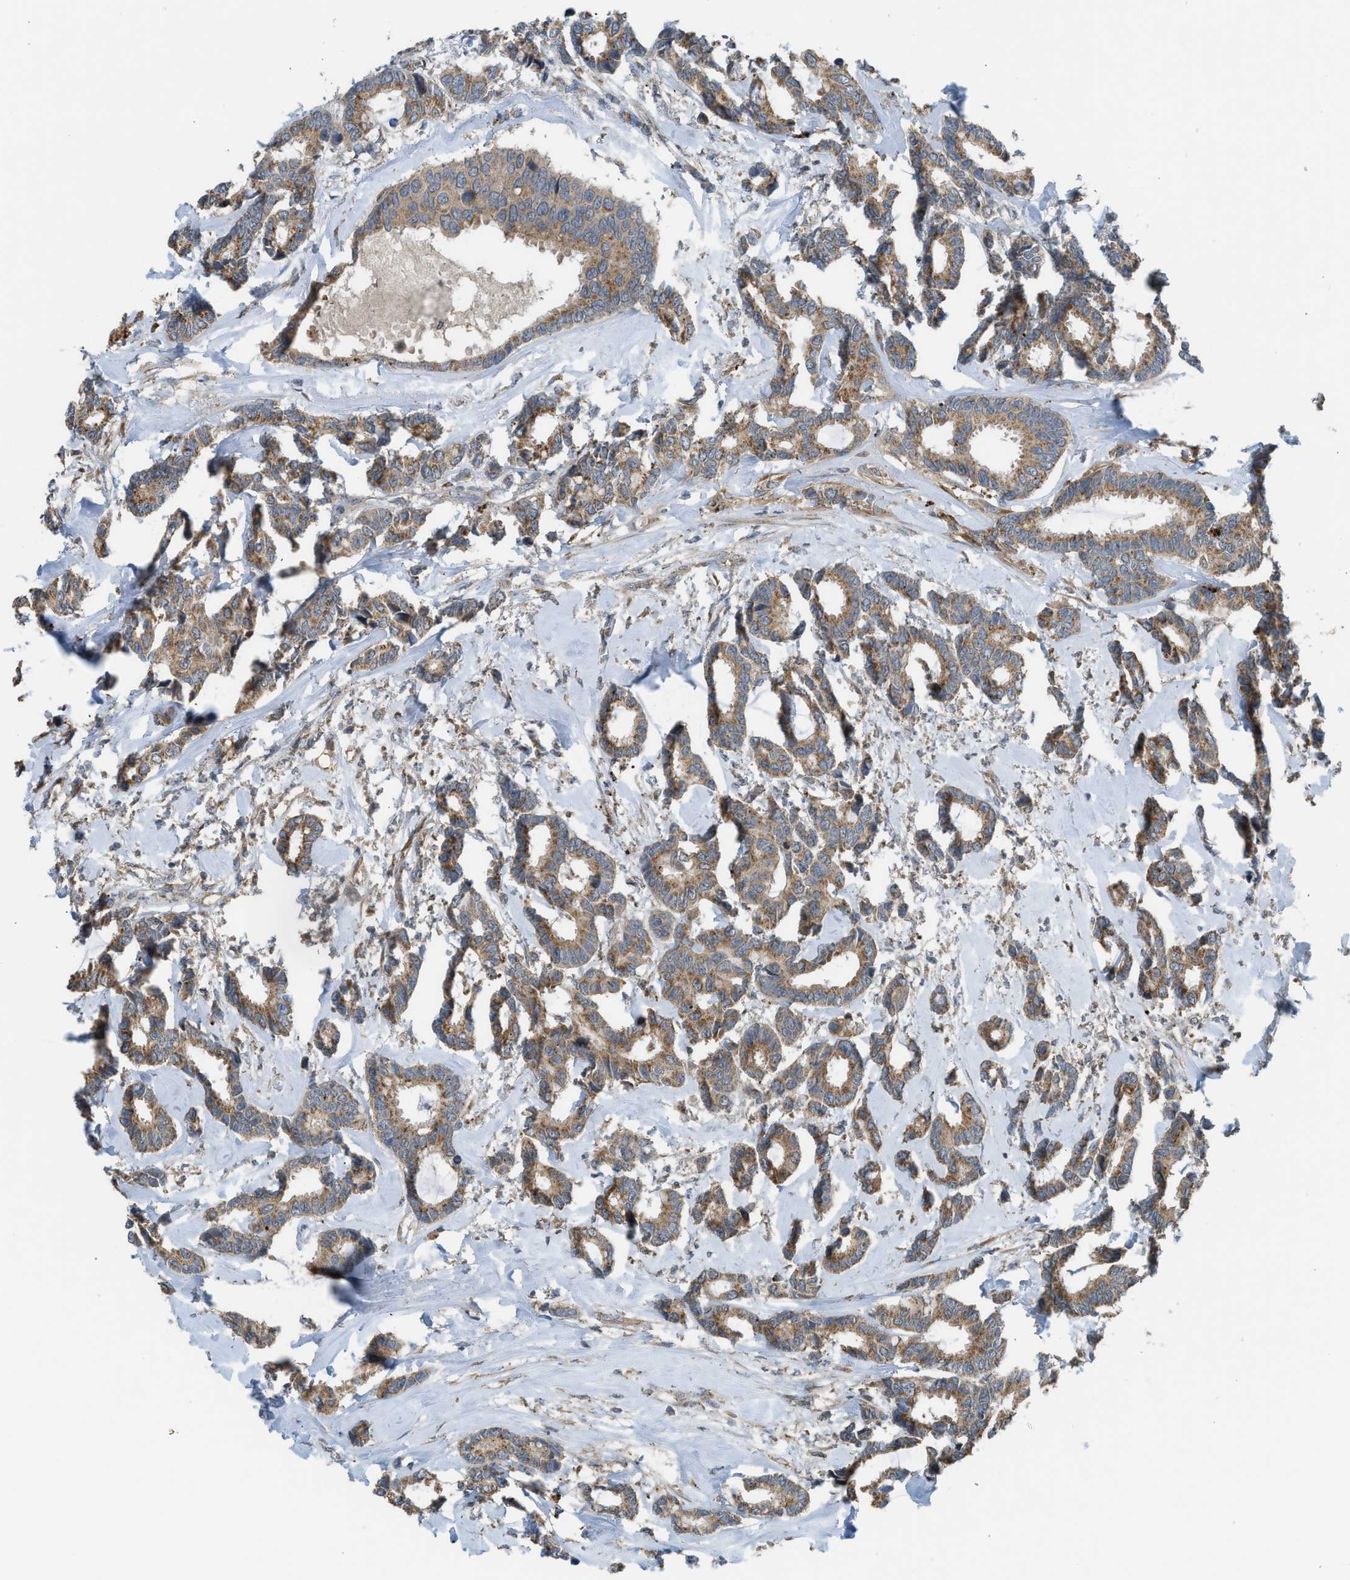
{"staining": {"intensity": "moderate", "quantity": ">75%", "location": "cytoplasmic/membranous"}, "tissue": "breast cancer", "cell_type": "Tumor cells", "image_type": "cancer", "snomed": [{"axis": "morphology", "description": "Duct carcinoma"}, {"axis": "topography", "description": "Breast"}], "caption": "This image displays immunohistochemistry (IHC) staining of breast cancer, with medium moderate cytoplasmic/membranous expression in approximately >75% of tumor cells.", "gene": "STARD3", "patient": {"sex": "female", "age": 87}}